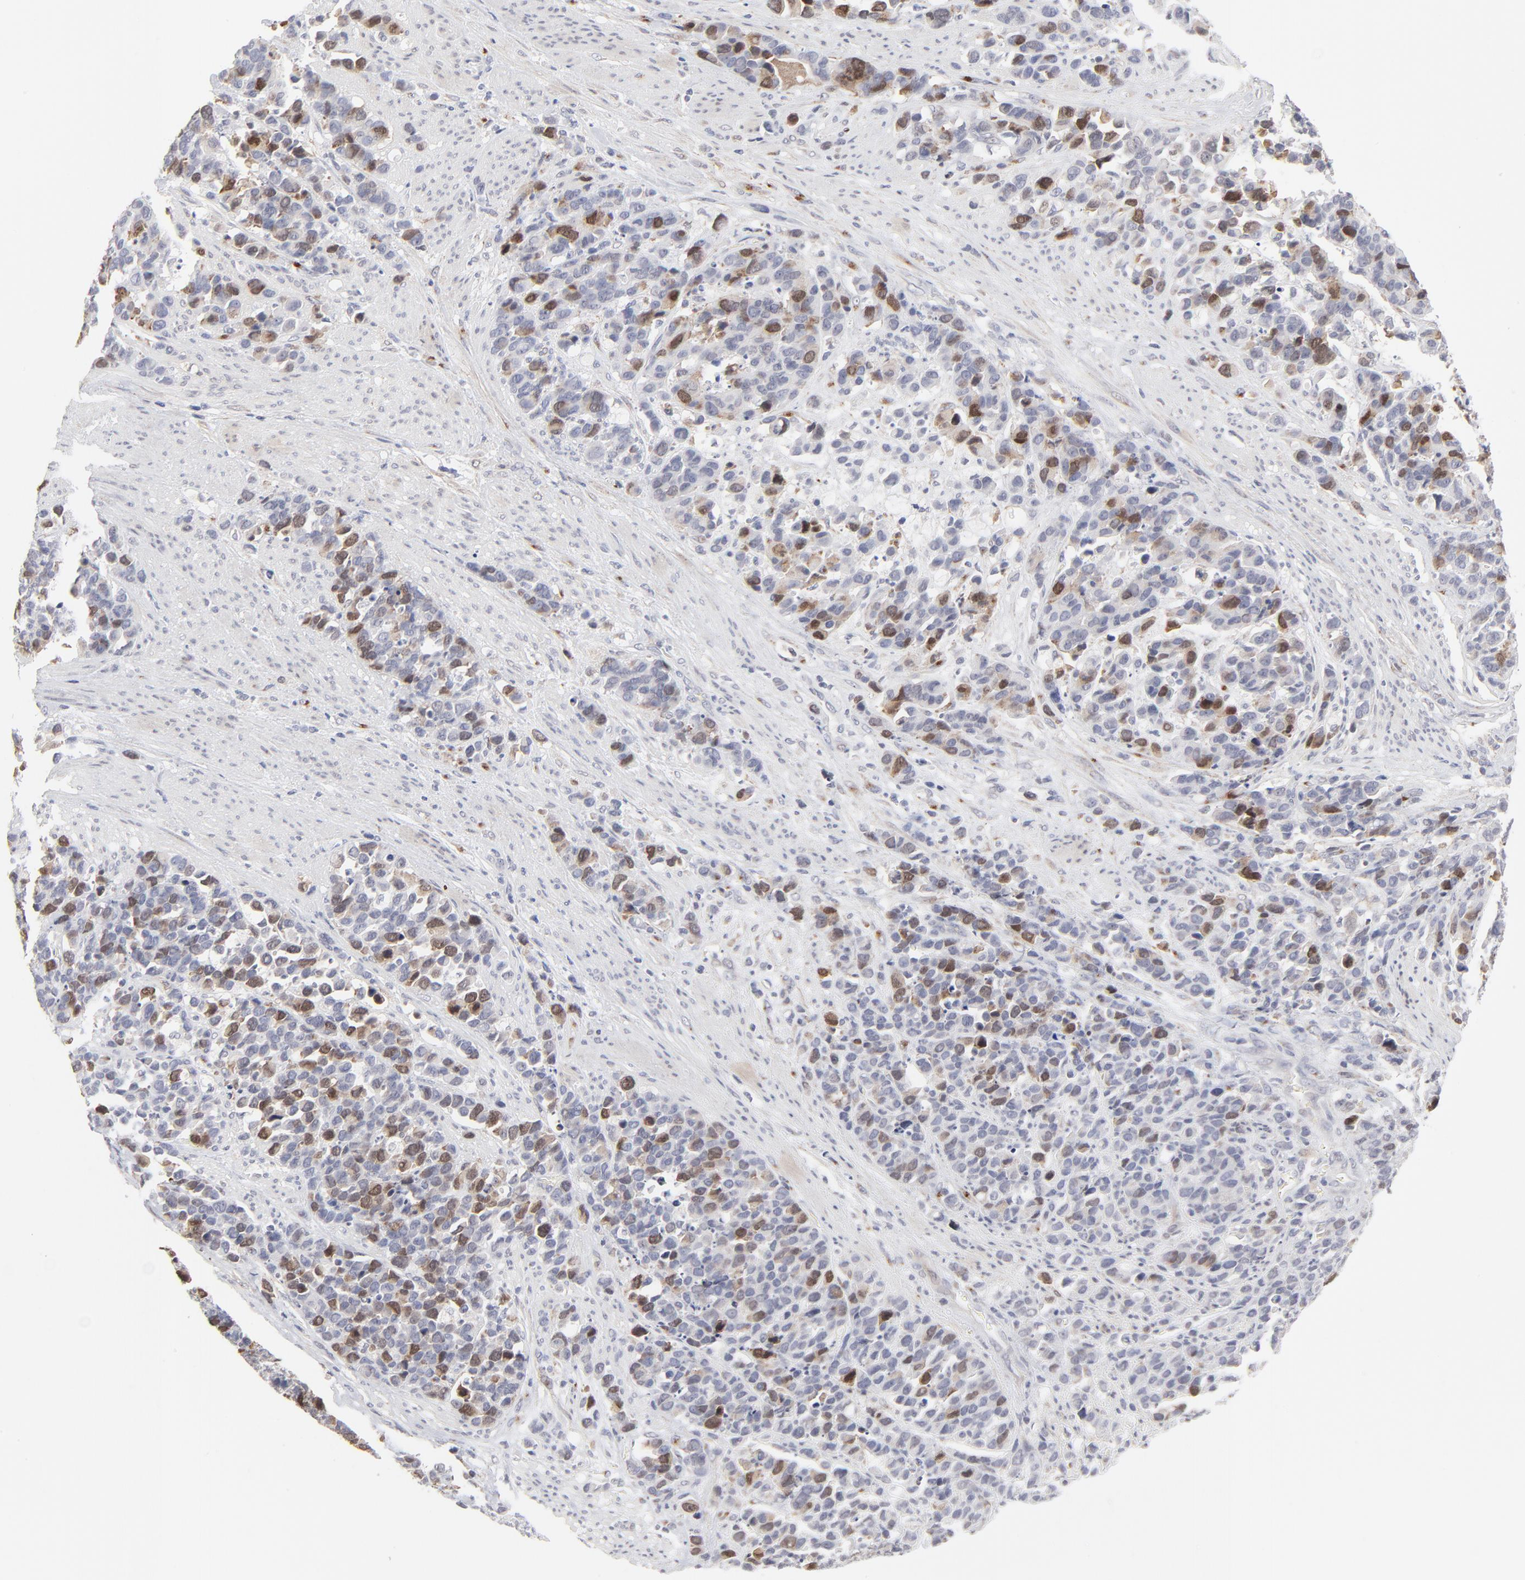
{"staining": {"intensity": "moderate", "quantity": "25%-75%", "location": "nuclear"}, "tissue": "stomach cancer", "cell_type": "Tumor cells", "image_type": "cancer", "snomed": [{"axis": "morphology", "description": "Adenocarcinoma, NOS"}, {"axis": "topography", "description": "Stomach, upper"}], "caption": "A micrograph showing moderate nuclear expression in approximately 25%-75% of tumor cells in stomach cancer, as visualized by brown immunohistochemical staining.", "gene": "AURKA", "patient": {"sex": "male", "age": 71}}